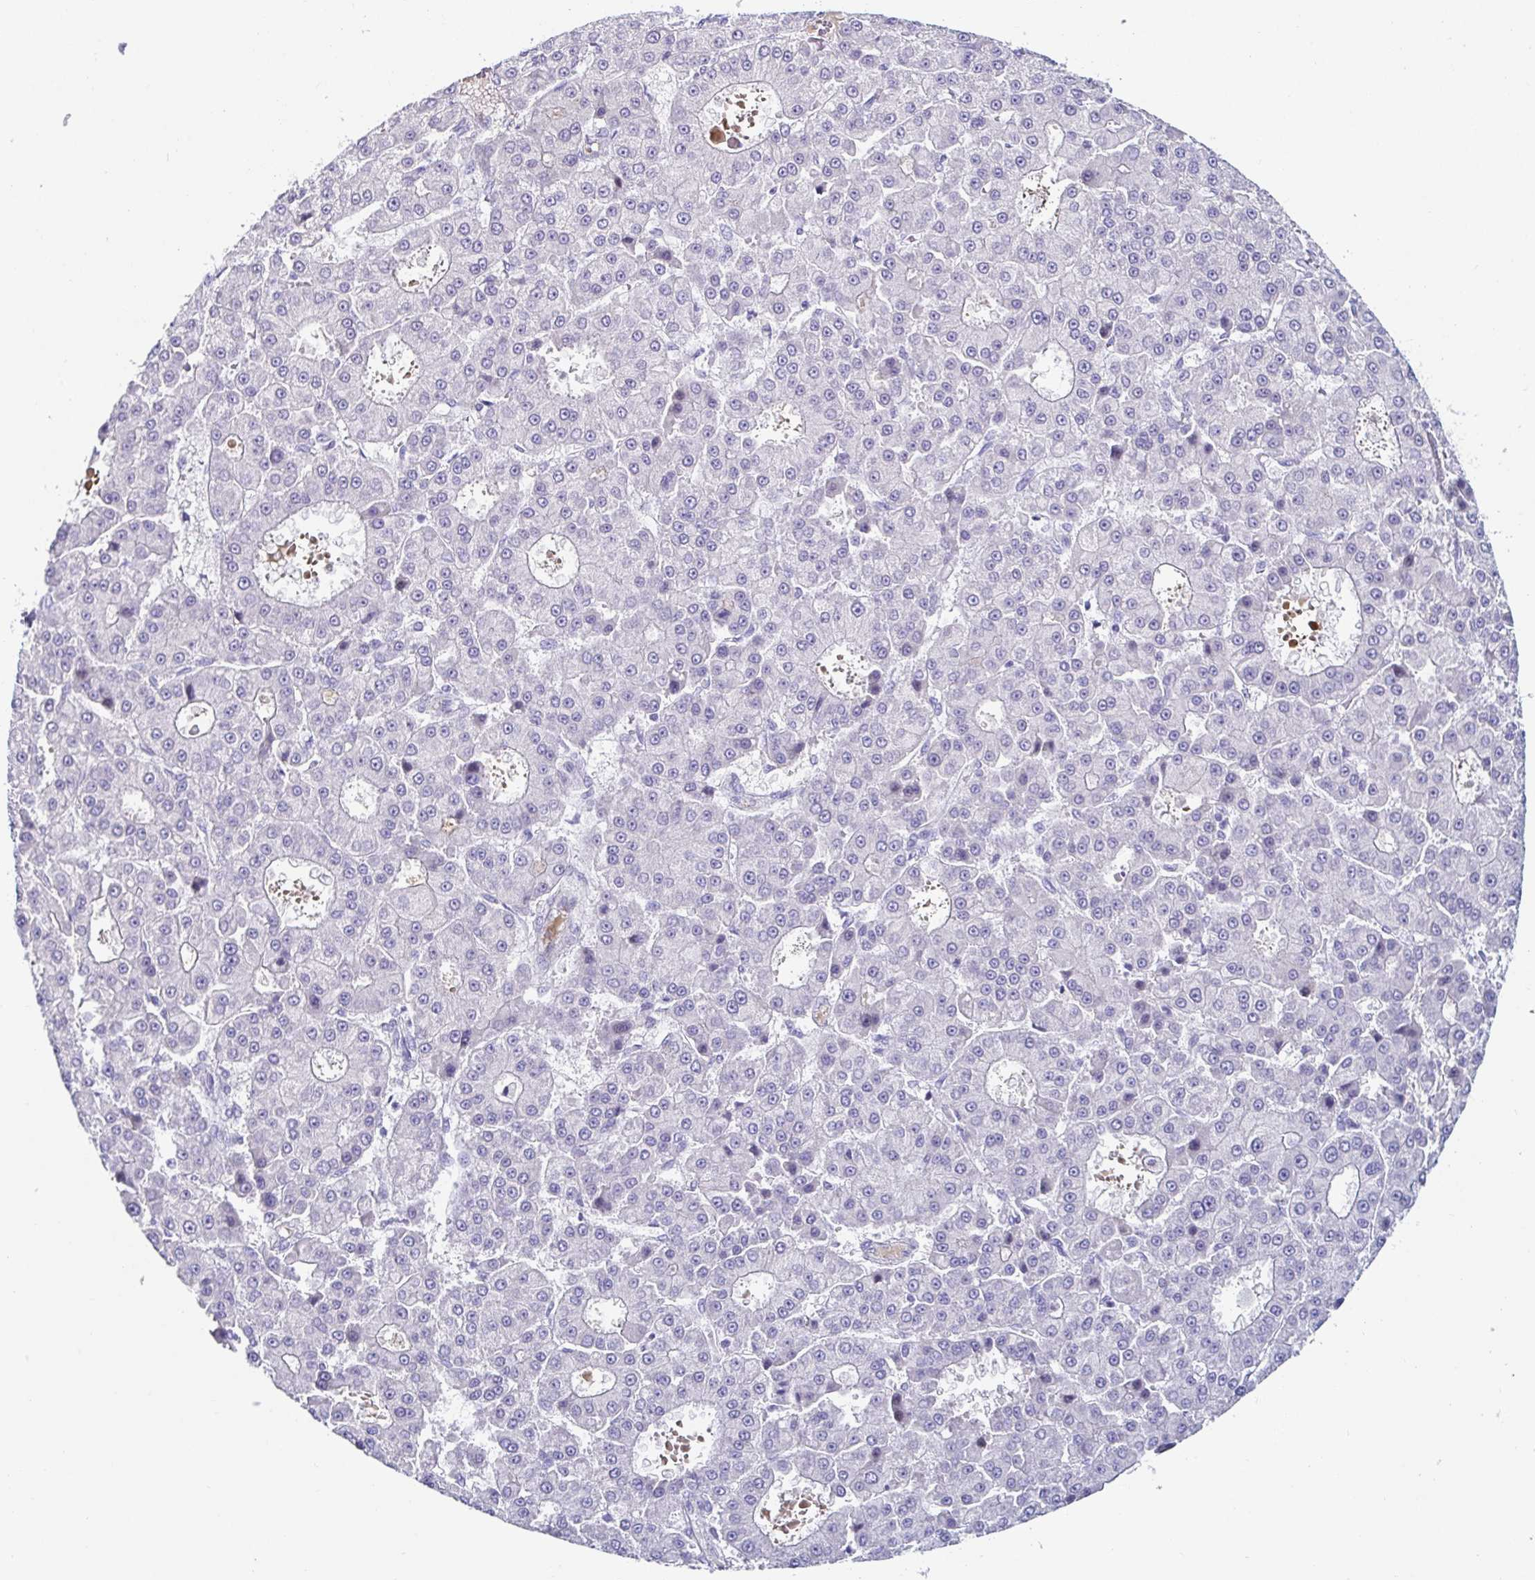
{"staining": {"intensity": "negative", "quantity": "none", "location": "none"}, "tissue": "liver cancer", "cell_type": "Tumor cells", "image_type": "cancer", "snomed": [{"axis": "morphology", "description": "Carcinoma, Hepatocellular, NOS"}, {"axis": "topography", "description": "Liver"}], "caption": "Protein analysis of hepatocellular carcinoma (liver) shows no significant expression in tumor cells.", "gene": "C4orf17", "patient": {"sex": "male", "age": 70}}